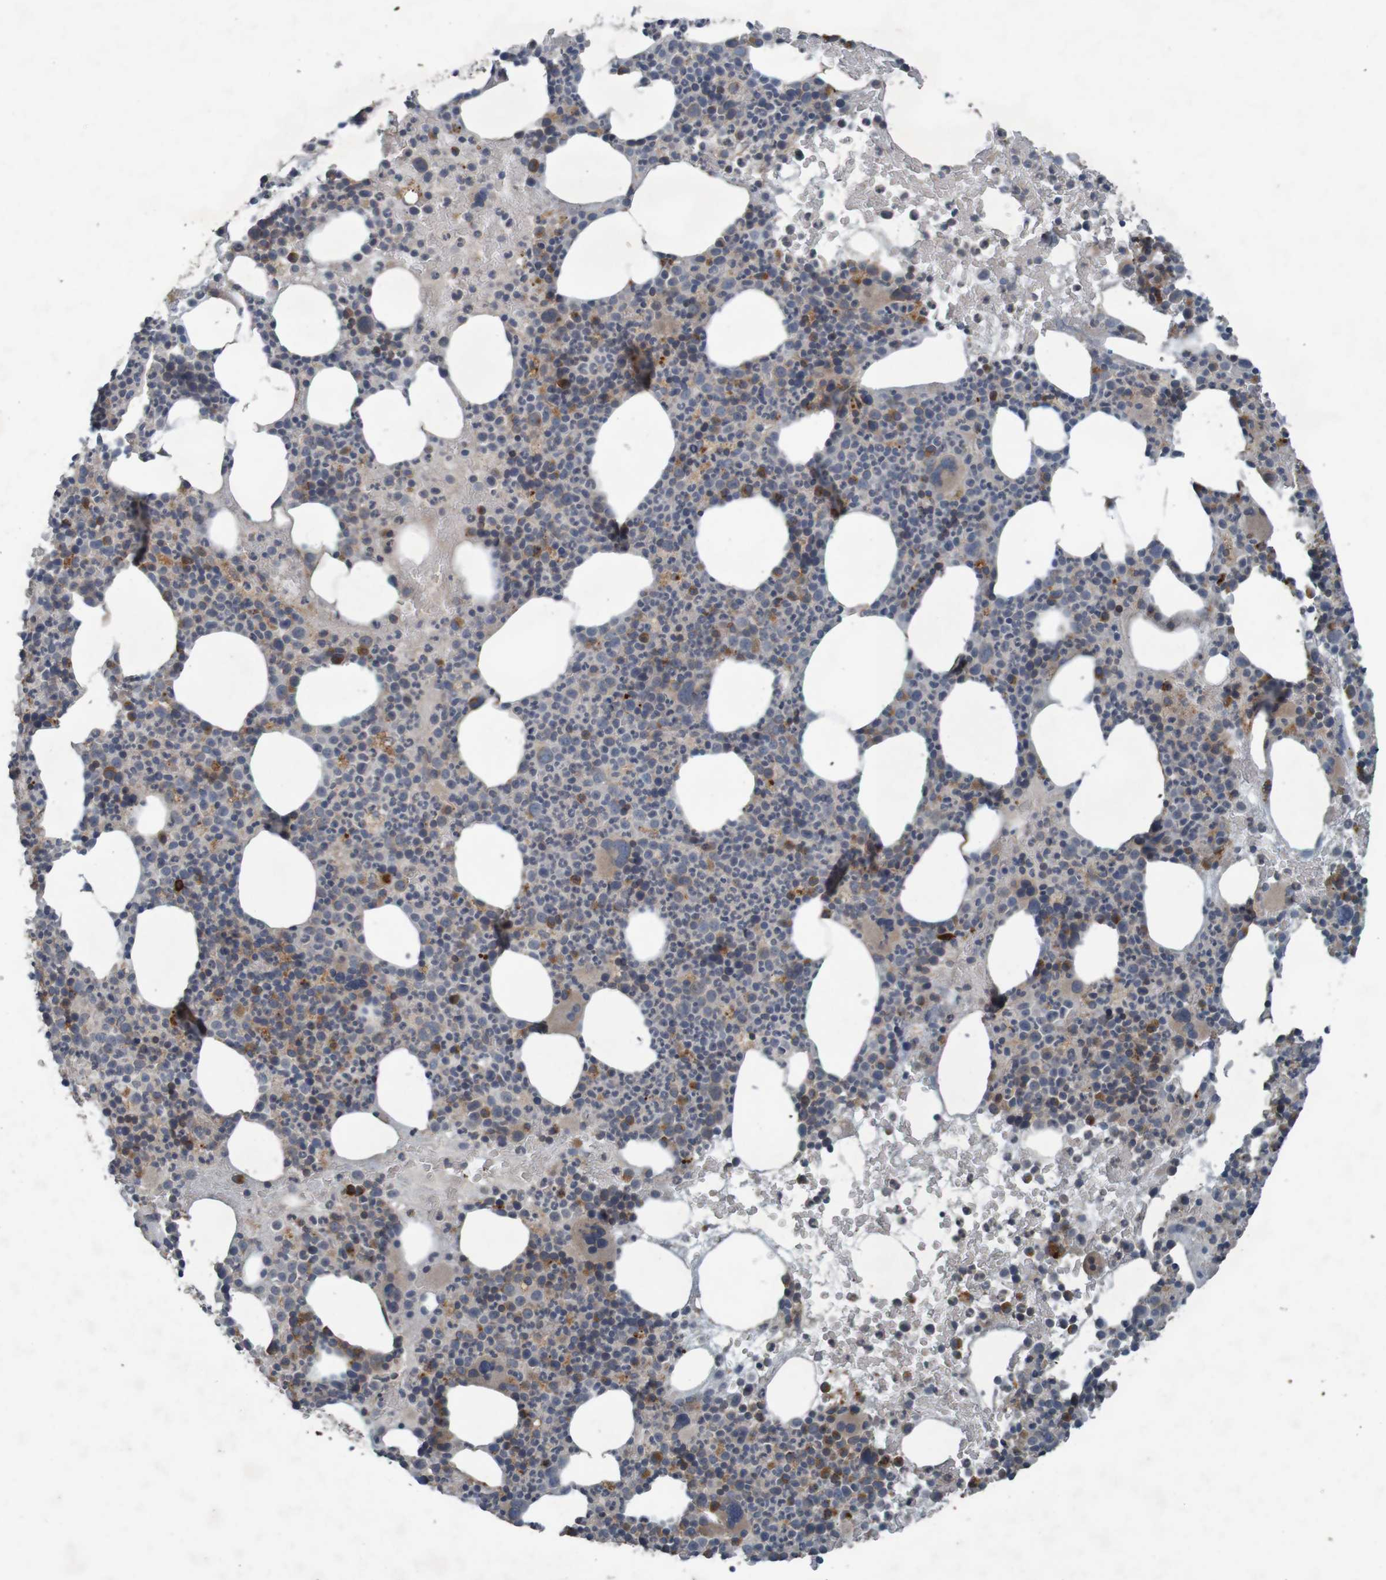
{"staining": {"intensity": "moderate", "quantity": "<25%", "location": "cytoplasmic/membranous"}, "tissue": "bone marrow", "cell_type": "Hematopoietic cells", "image_type": "normal", "snomed": [{"axis": "morphology", "description": "Normal tissue, NOS"}, {"axis": "morphology", "description": "Inflammation, NOS"}, {"axis": "topography", "description": "Bone marrow"}], "caption": "Immunohistochemistry (IHC) staining of normal bone marrow, which reveals low levels of moderate cytoplasmic/membranous expression in approximately <25% of hematopoietic cells indicating moderate cytoplasmic/membranous protein positivity. The staining was performed using DAB (brown) for protein detection and nuclei were counterstained in hematoxylin (blue).", "gene": "B3GAT2", "patient": {"sex": "male", "age": 73}}